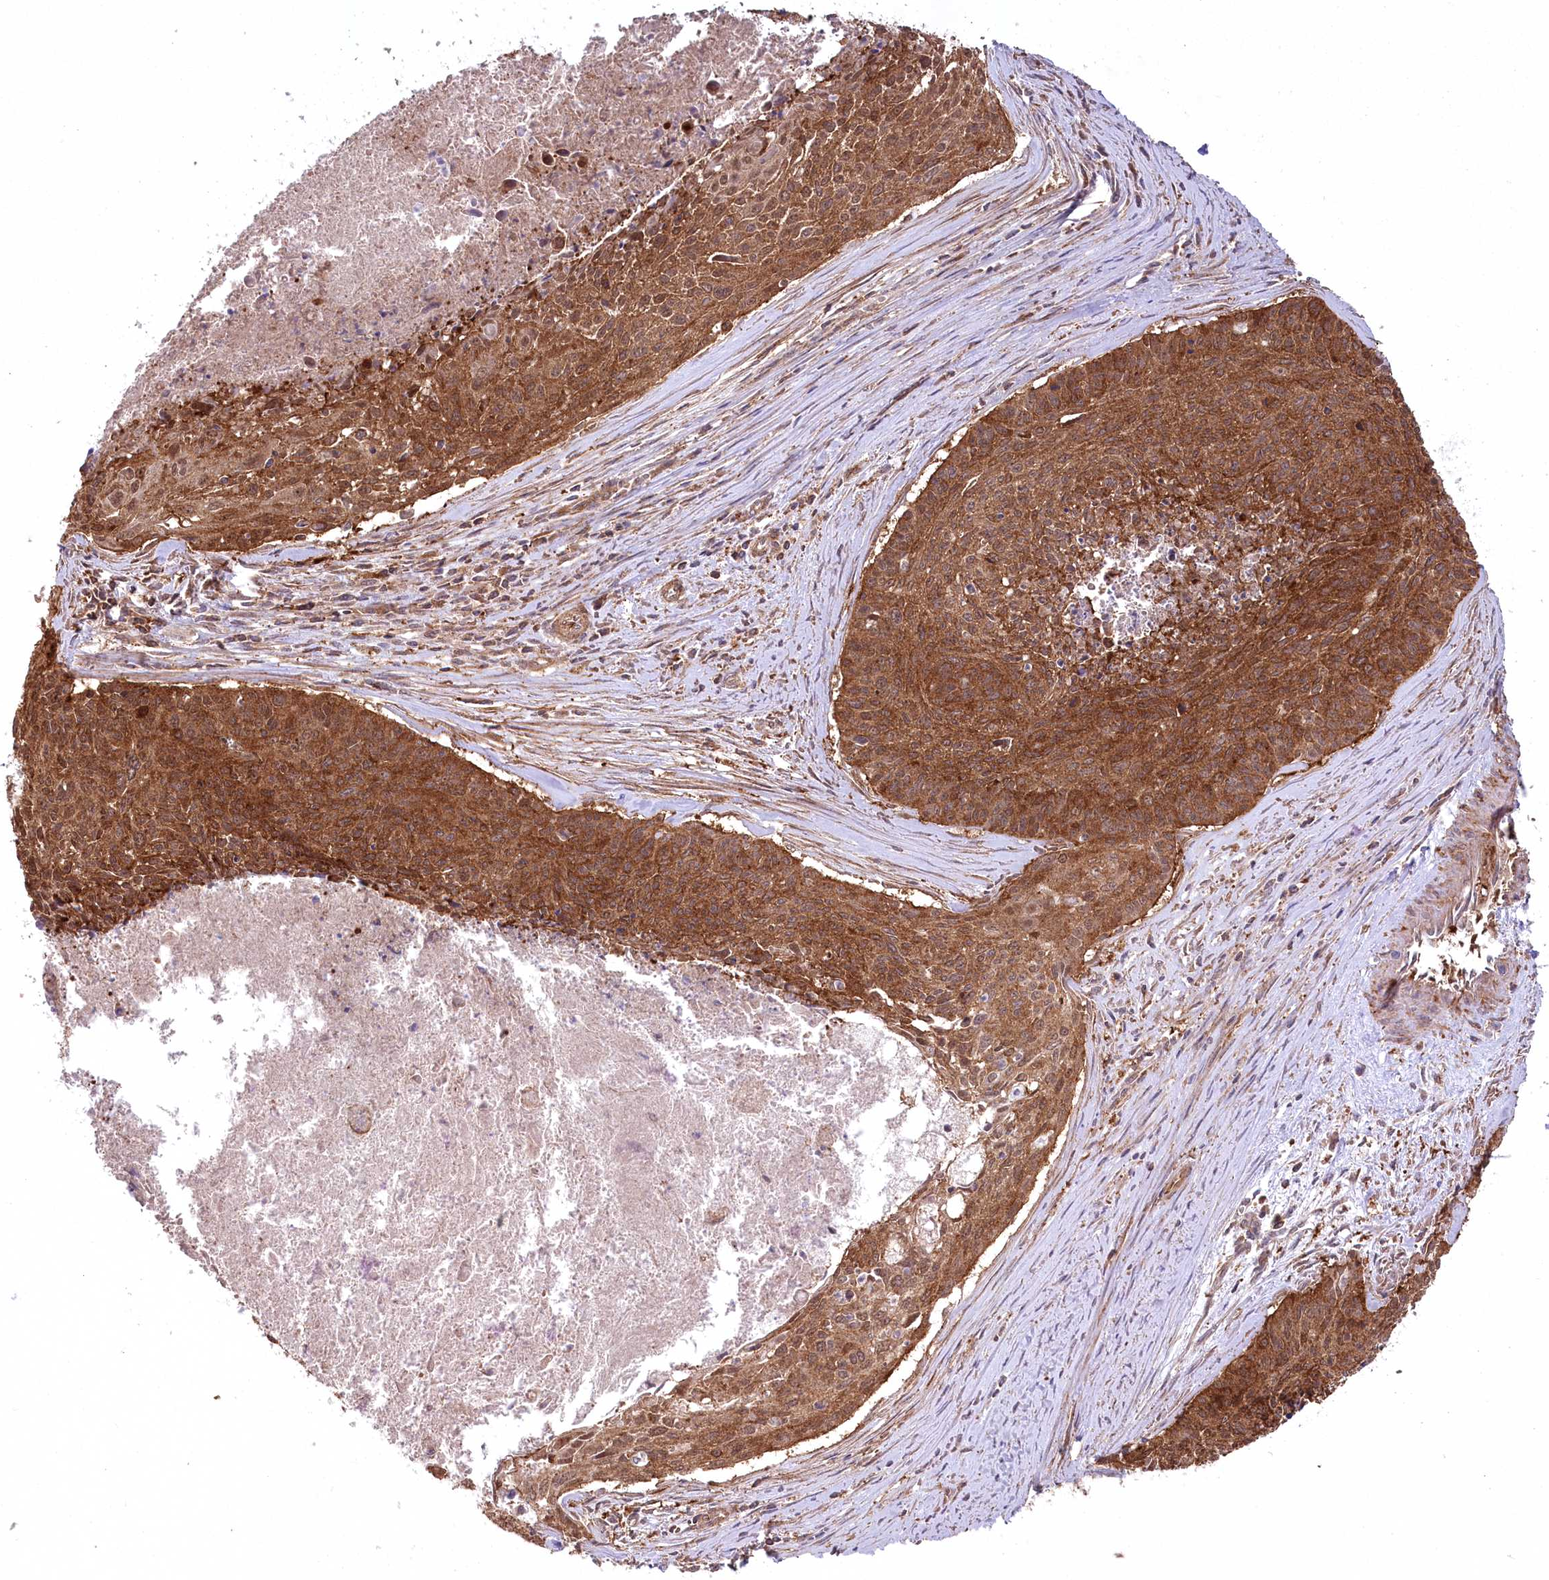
{"staining": {"intensity": "strong", "quantity": ">75%", "location": "cytoplasmic/membranous"}, "tissue": "cervical cancer", "cell_type": "Tumor cells", "image_type": "cancer", "snomed": [{"axis": "morphology", "description": "Squamous cell carcinoma, NOS"}, {"axis": "topography", "description": "Cervix"}], "caption": "Cervical squamous cell carcinoma tissue reveals strong cytoplasmic/membranous staining in approximately >75% of tumor cells, visualized by immunohistochemistry.", "gene": "CCDC91", "patient": {"sex": "female", "age": 55}}